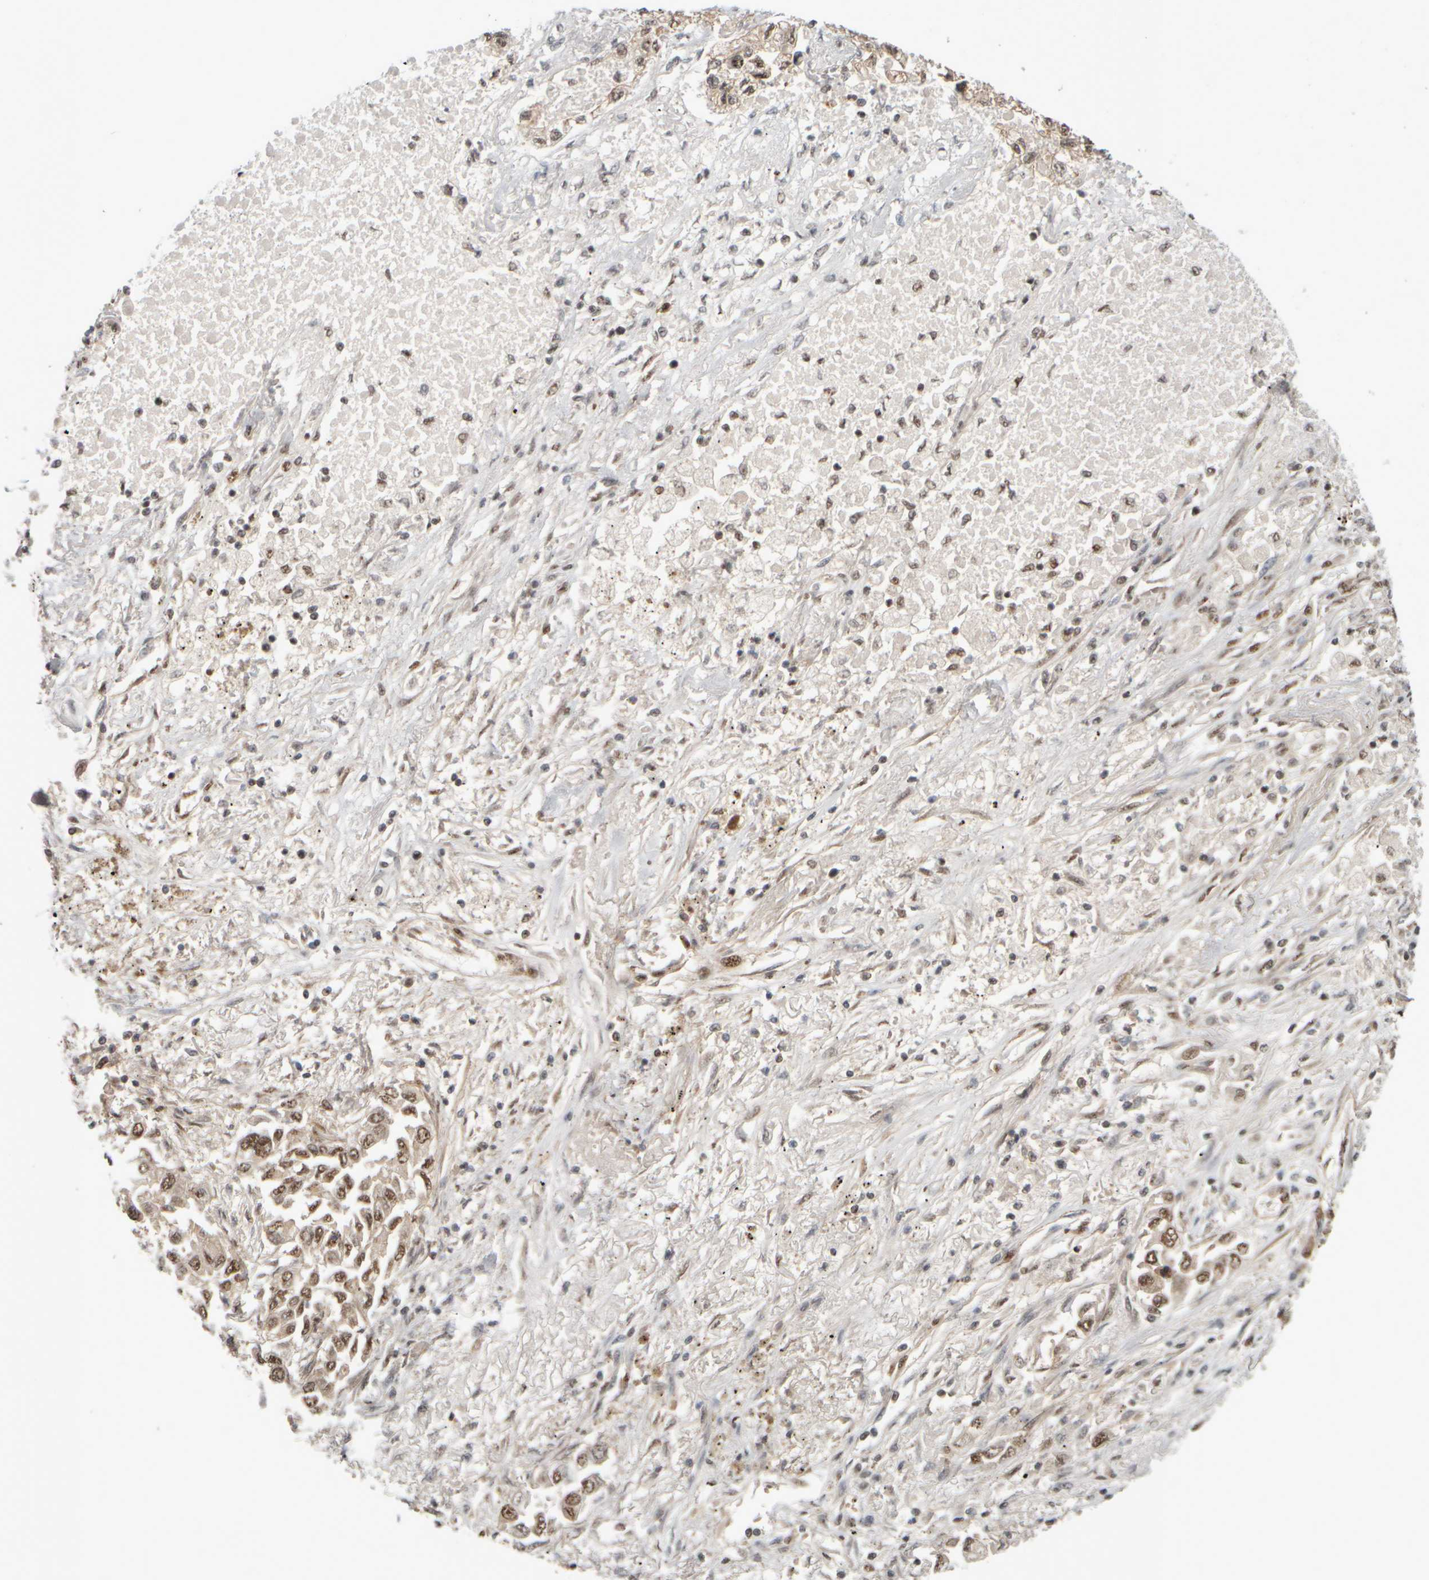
{"staining": {"intensity": "moderate", "quantity": ">75%", "location": "nuclear"}, "tissue": "lung cancer", "cell_type": "Tumor cells", "image_type": "cancer", "snomed": [{"axis": "morphology", "description": "Inflammation, NOS"}, {"axis": "morphology", "description": "Adenocarcinoma, NOS"}, {"axis": "topography", "description": "Lung"}], "caption": "This histopathology image shows immunohistochemistry staining of human lung cancer (adenocarcinoma), with medium moderate nuclear expression in about >75% of tumor cells.", "gene": "SYNRG", "patient": {"sex": "male", "age": 63}}